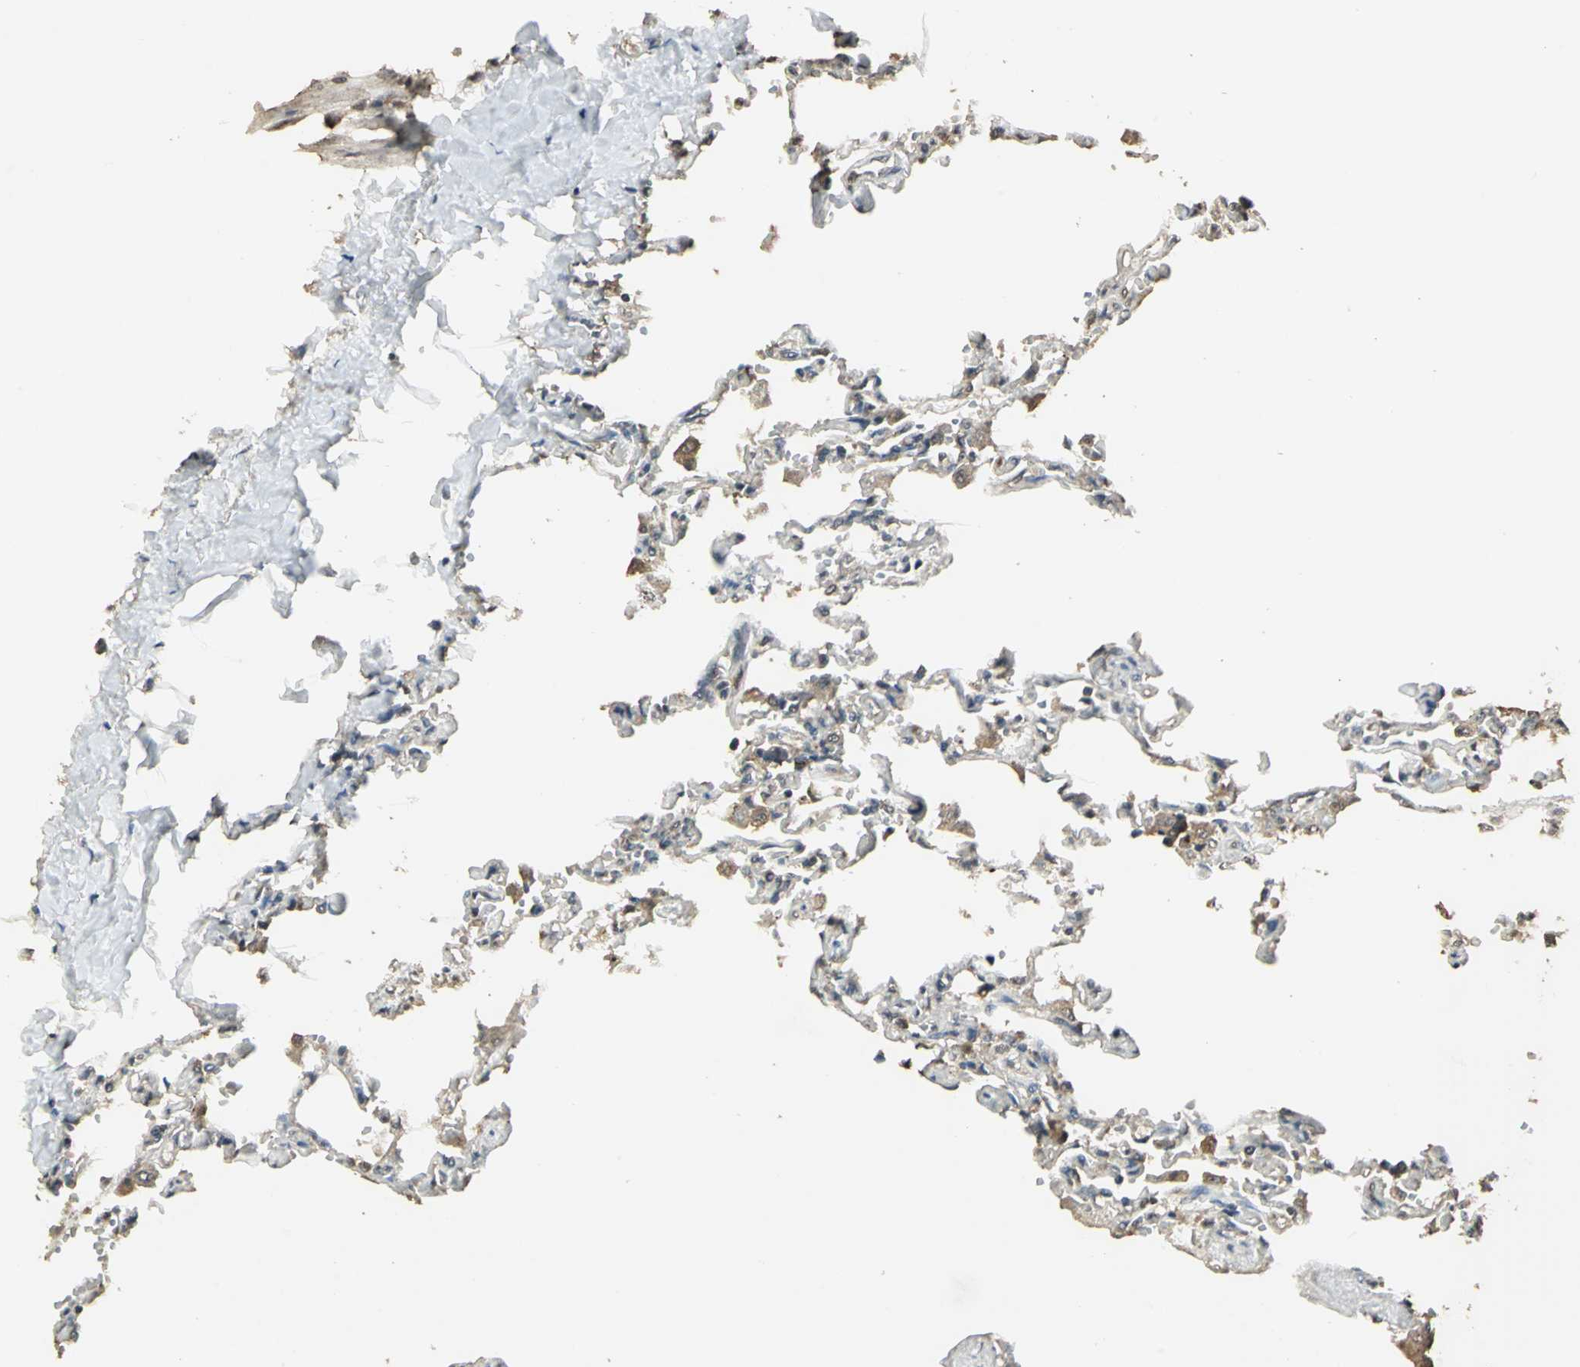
{"staining": {"intensity": "moderate", "quantity": "25%-75%", "location": "cytoplasmic/membranous"}, "tissue": "lung", "cell_type": "Alveolar cells", "image_type": "normal", "snomed": [{"axis": "morphology", "description": "Normal tissue, NOS"}, {"axis": "topography", "description": "Lung"}], "caption": "This micrograph exhibits immunohistochemistry staining of unremarkable human lung, with medium moderate cytoplasmic/membranous expression in about 25%-75% of alveolar cells.", "gene": "UCHL5", "patient": {"sex": "male", "age": 21}}